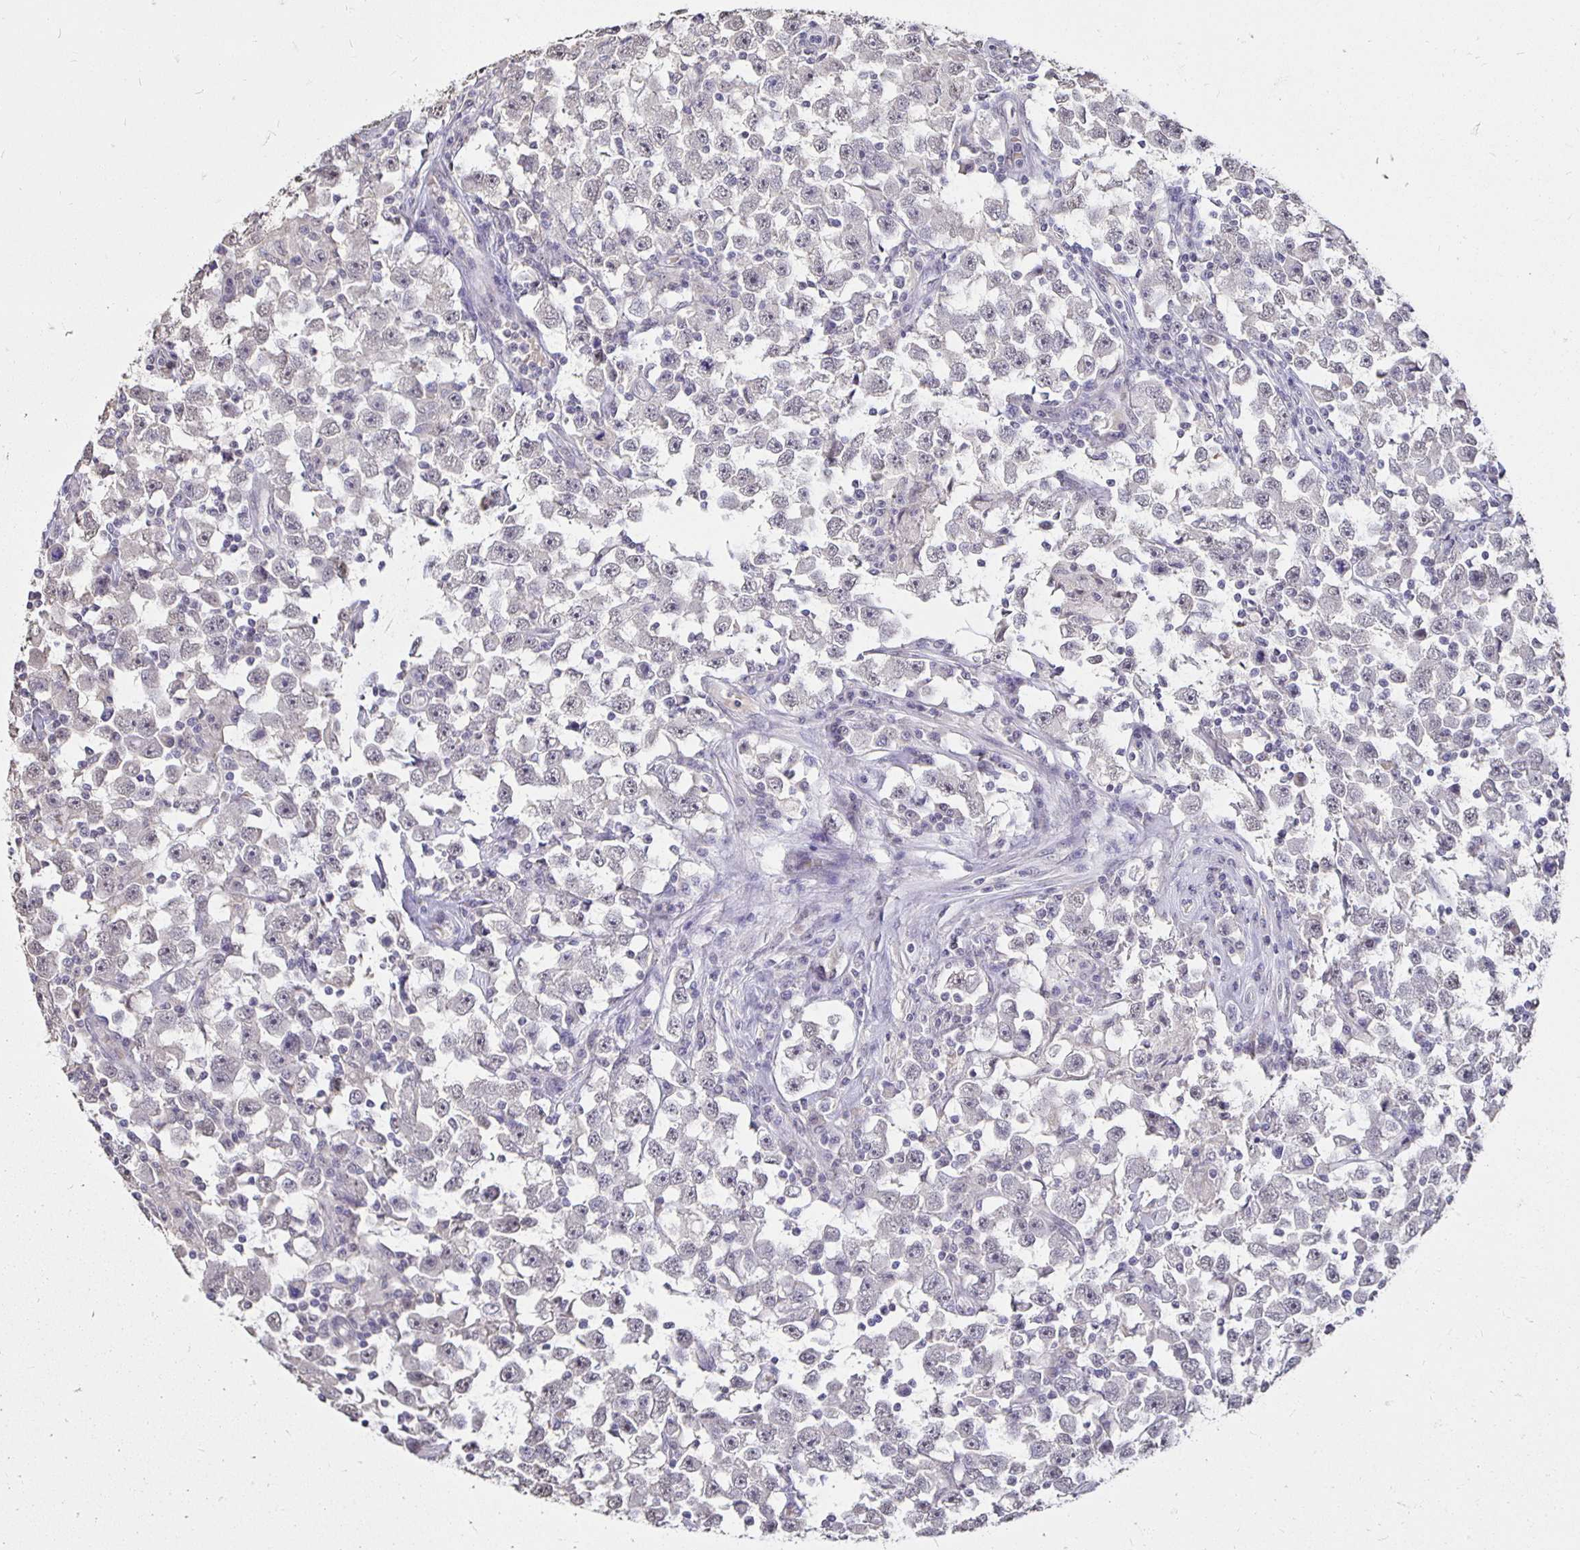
{"staining": {"intensity": "negative", "quantity": "none", "location": "none"}, "tissue": "testis cancer", "cell_type": "Tumor cells", "image_type": "cancer", "snomed": [{"axis": "morphology", "description": "Seminoma, NOS"}, {"axis": "topography", "description": "Testis"}], "caption": "A high-resolution histopathology image shows IHC staining of testis cancer (seminoma), which reveals no significant positivity in tumor cells.", "gene": "PNPLA3", "patient": {"sex": "male", "age": 33}}